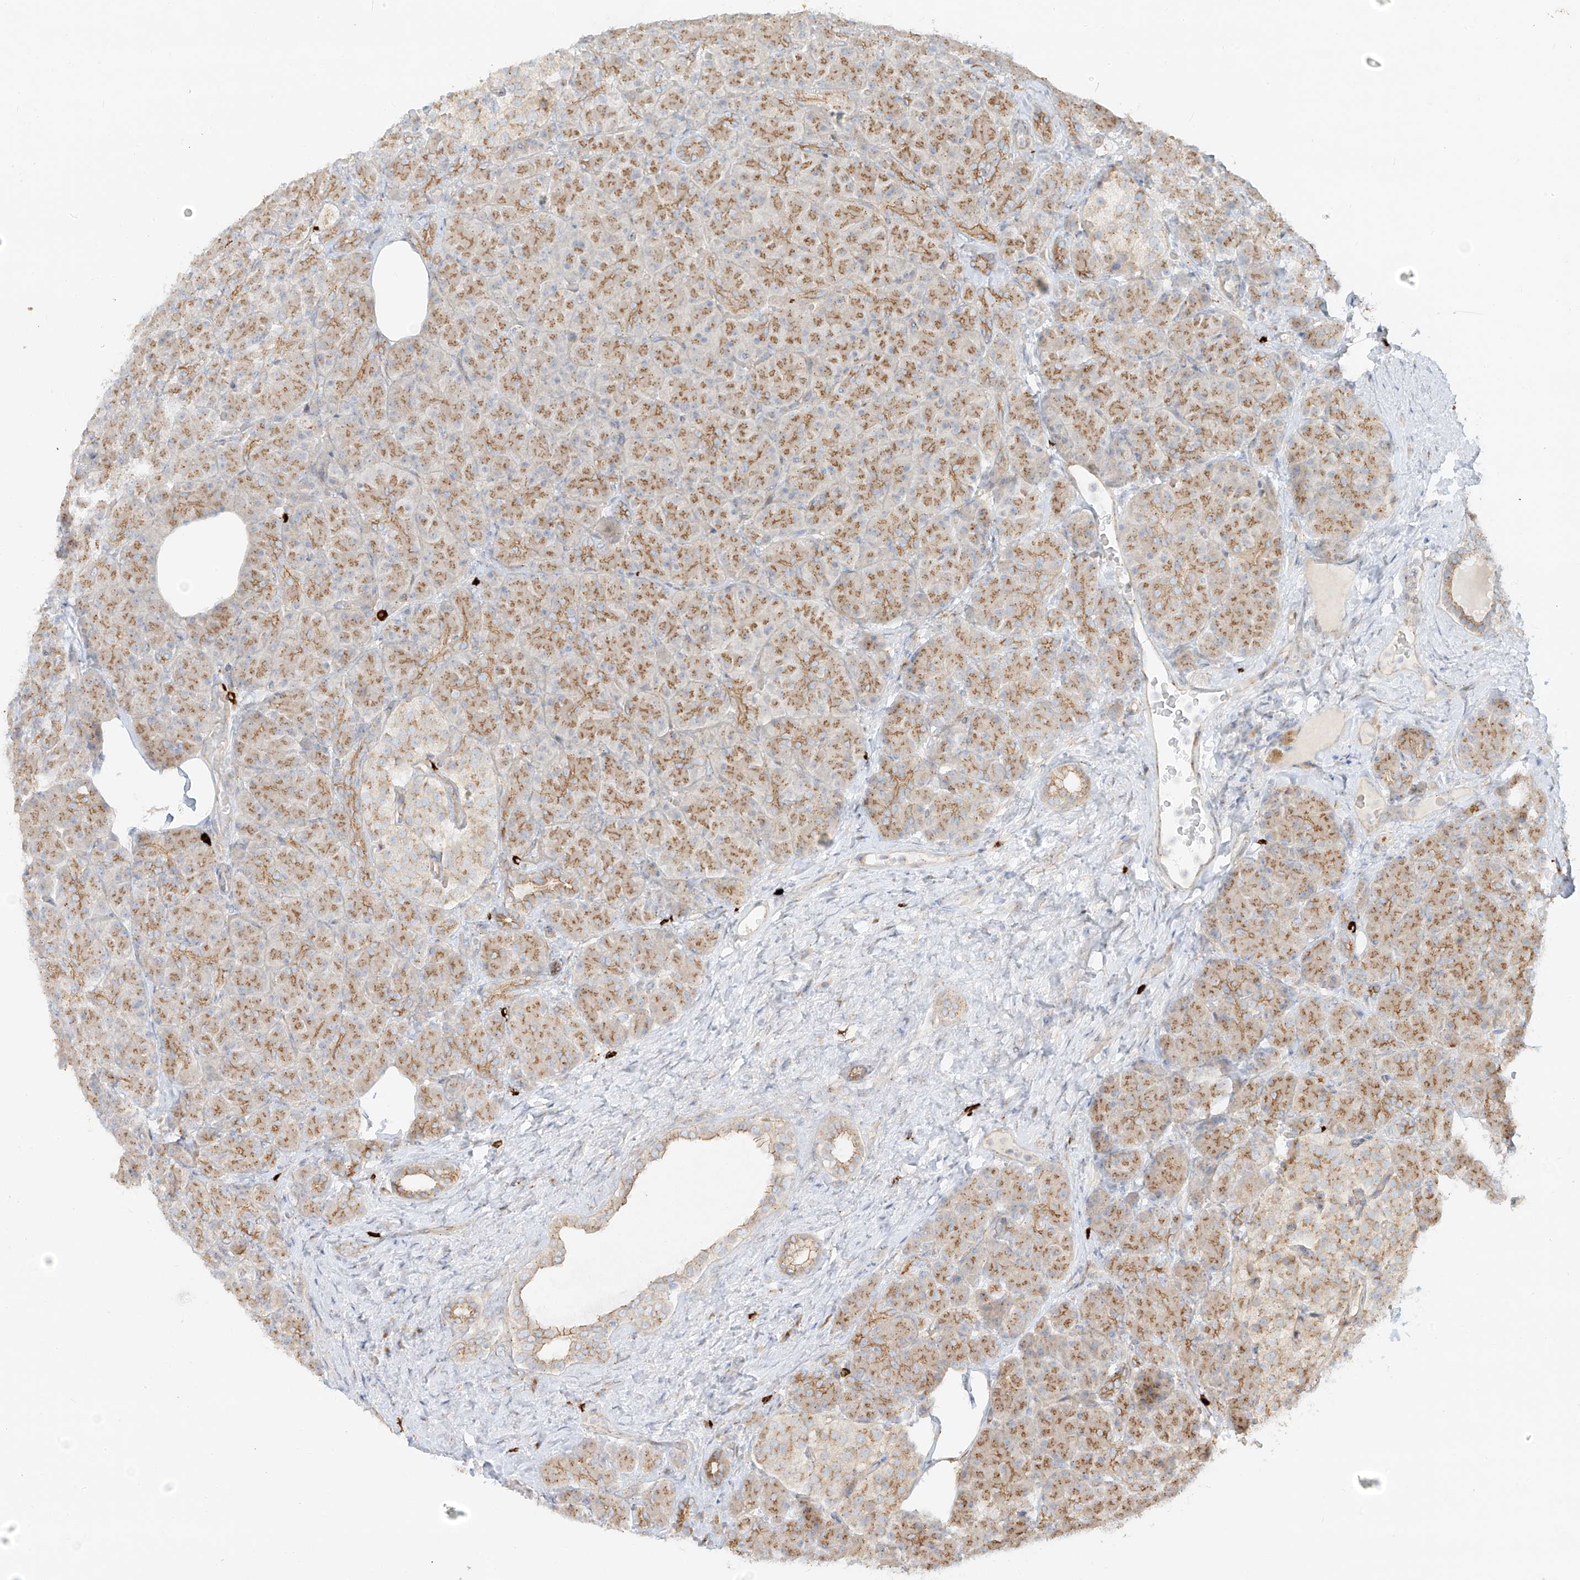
{"staining": {"intensity": "moderate", "quantity": ">75%", "location": "cytoplasmic/membranous"}, "tissue": "pancreas", "cell_type": "Exocrine glandular cells", "image_type": "normal", "snomed": [{"axis": "morphology", "description": "Normal tissue, NOS"}, {"axis": "topography", "description": "Pancreas"}], "caption": "Immunohistochemical staining of unremarkable pancreas shows >75% levels of moderate cytoplasmic/membranous protein expression in approximately >75% of exocrine glandular cells.", "gene": "ZNF287", "patient": {"sex": "female", "age": 43}}